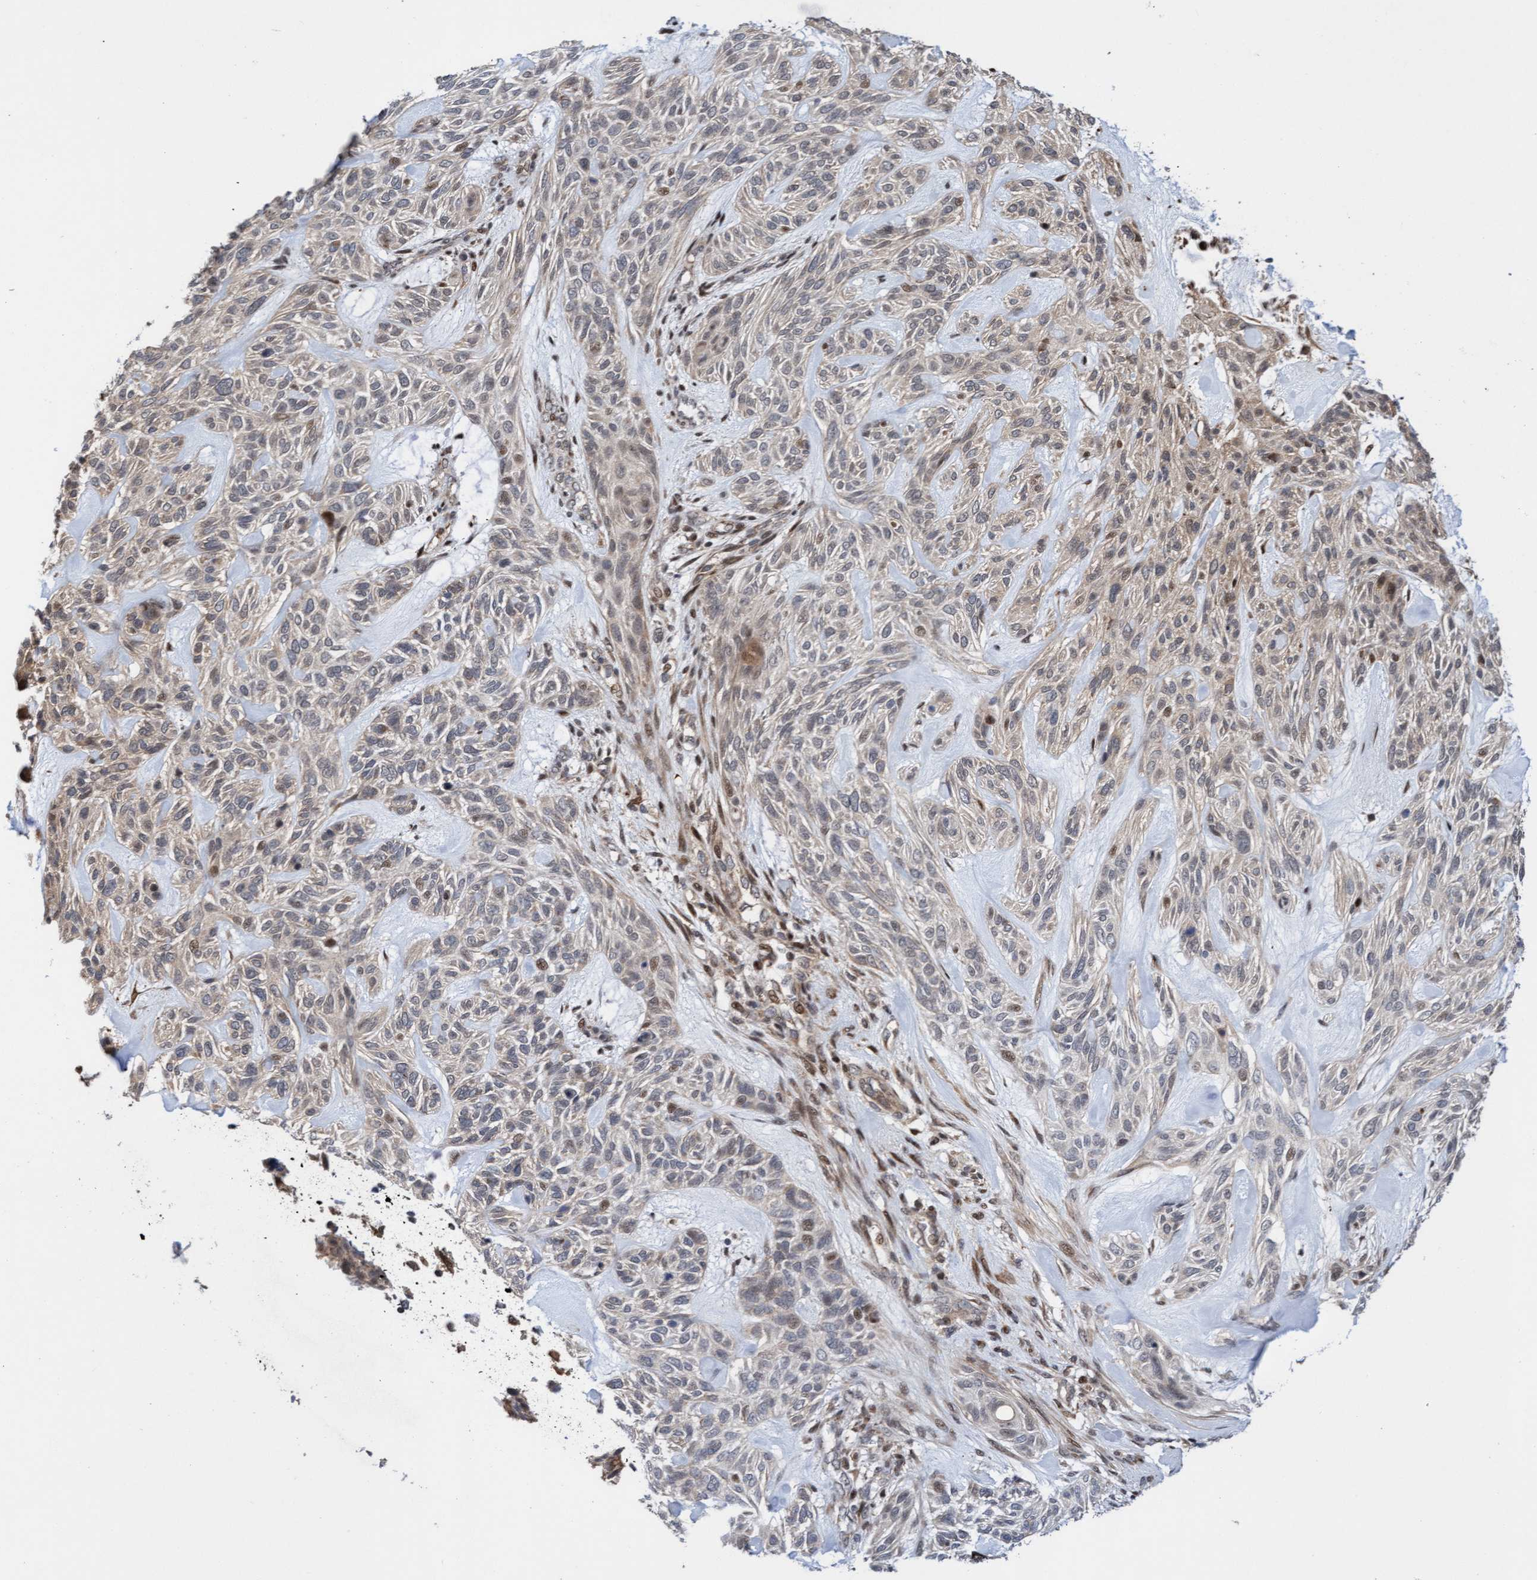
{"staining": {"intensity": "weak", "quantity": "25%-75%", "location": "cytoplasmic/membranous,nuclear"}, "tissue": "skin cancer", "cell_type": "Tumor cells", "image_type": "cancer", "snomed": [{"axis": "morphology", "description": "Basal cell carcinoma"}, {"axis": "topography", "description": "Skin"}], "caption": "About 25%-75% of tumor cells in human basal cell carcinoma (skin) show weak cytoplasmic/membranous and nuclear protein positivity as visualized by brown immunohistochemical staining.", "gene": "ITFG1", "patient": {"sex": "male", "age": 55}}